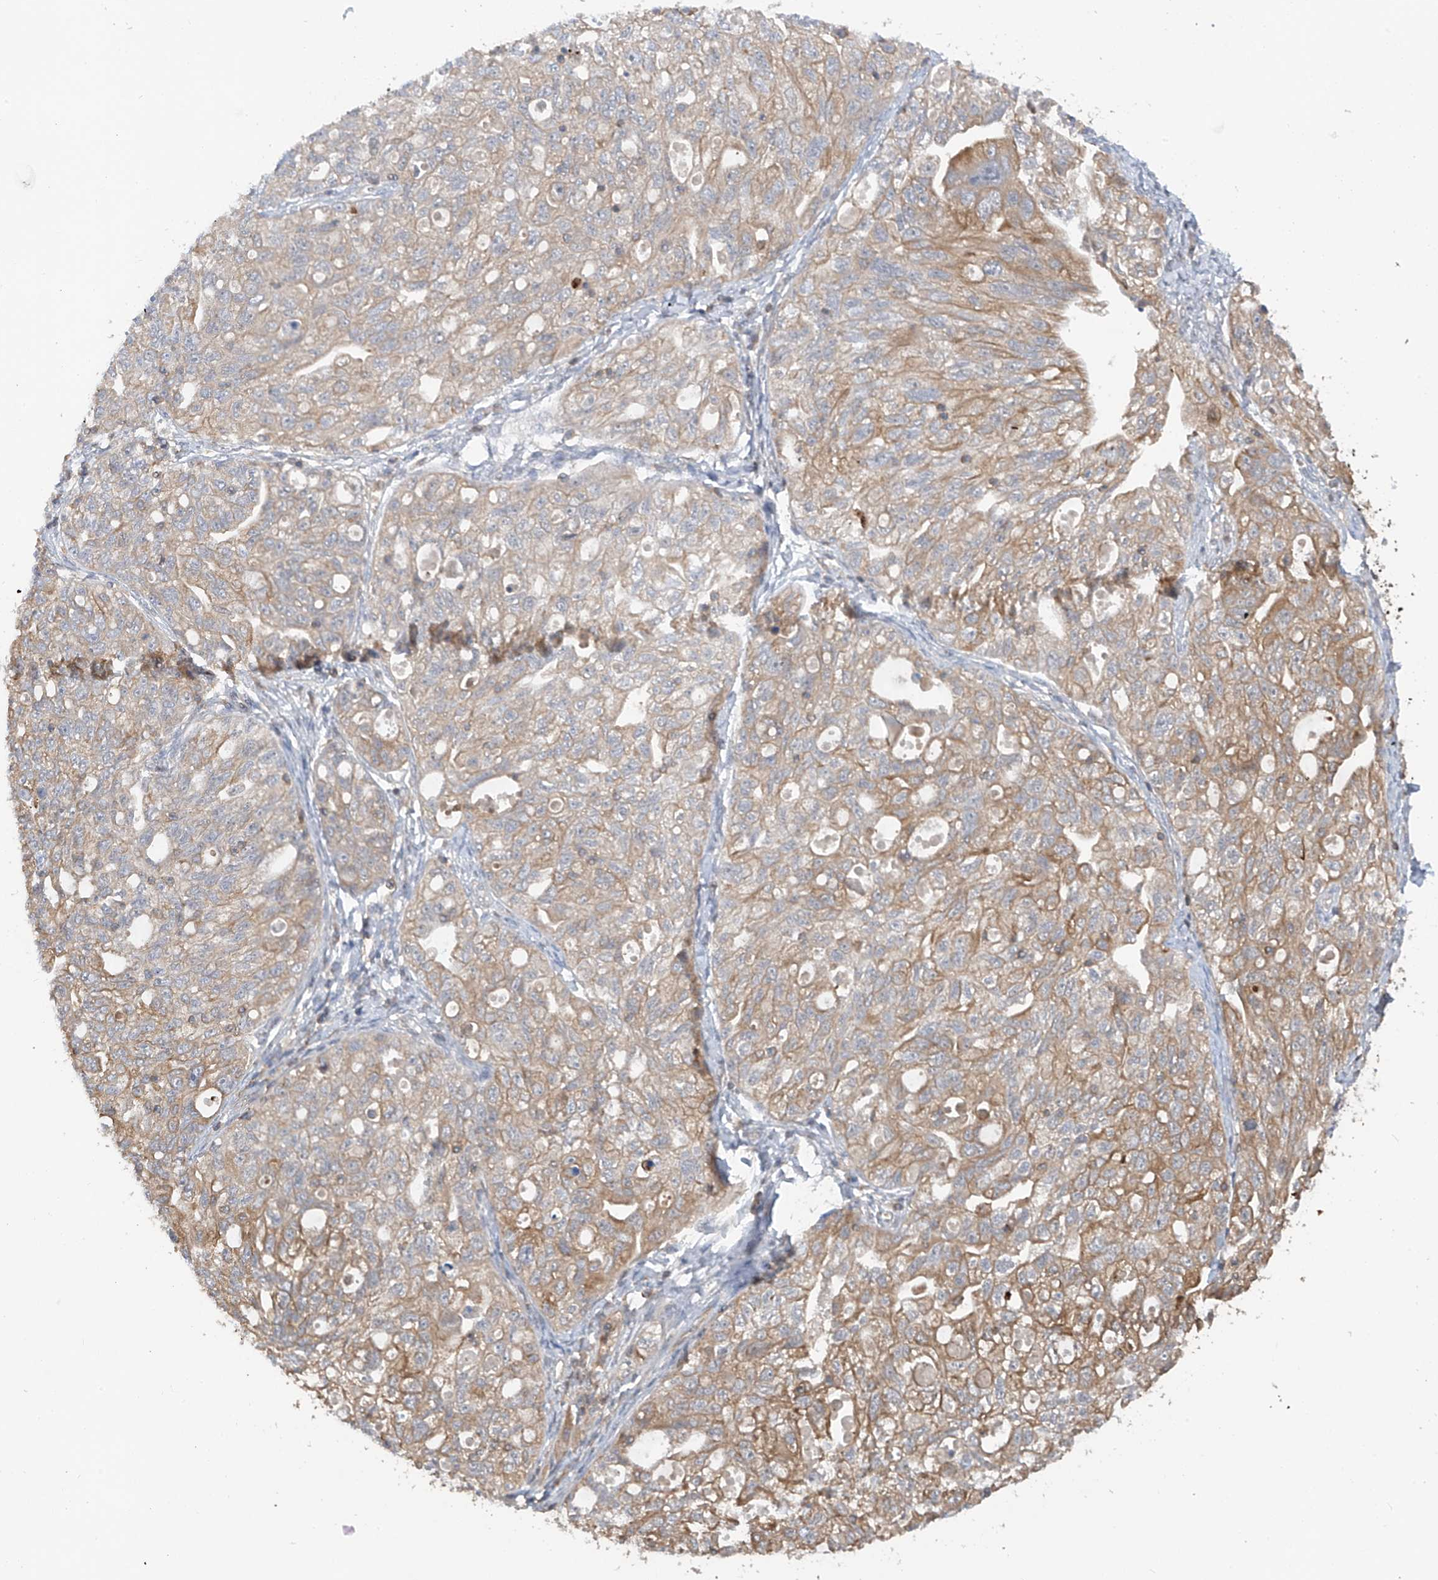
{"staining": {"intensity": "weak", "quantity": ">75%", "location": "cytoplasmic/membranous"}, "tissue": "ovarian cancer", "cell_type": "Tumor cells", "image_type": "cancer", "snomed": [{"axis": "morphology", "description": "Carcinoma, NOS"}, {"axis": "morphology", "description": "Cystadenocarcinoma, serous, NOS"}, {"axis": "topography", "description": "Ovary"}], "caption": "This photomicrograph exhibits immunohistochemistry staining of carcinoma (ovarian), with low weak cytoplasmic/membranous staining in approximately >75% of tumor cells.", "gene": "RPAIN", "patient": {"sex": "female", "age": 69}}